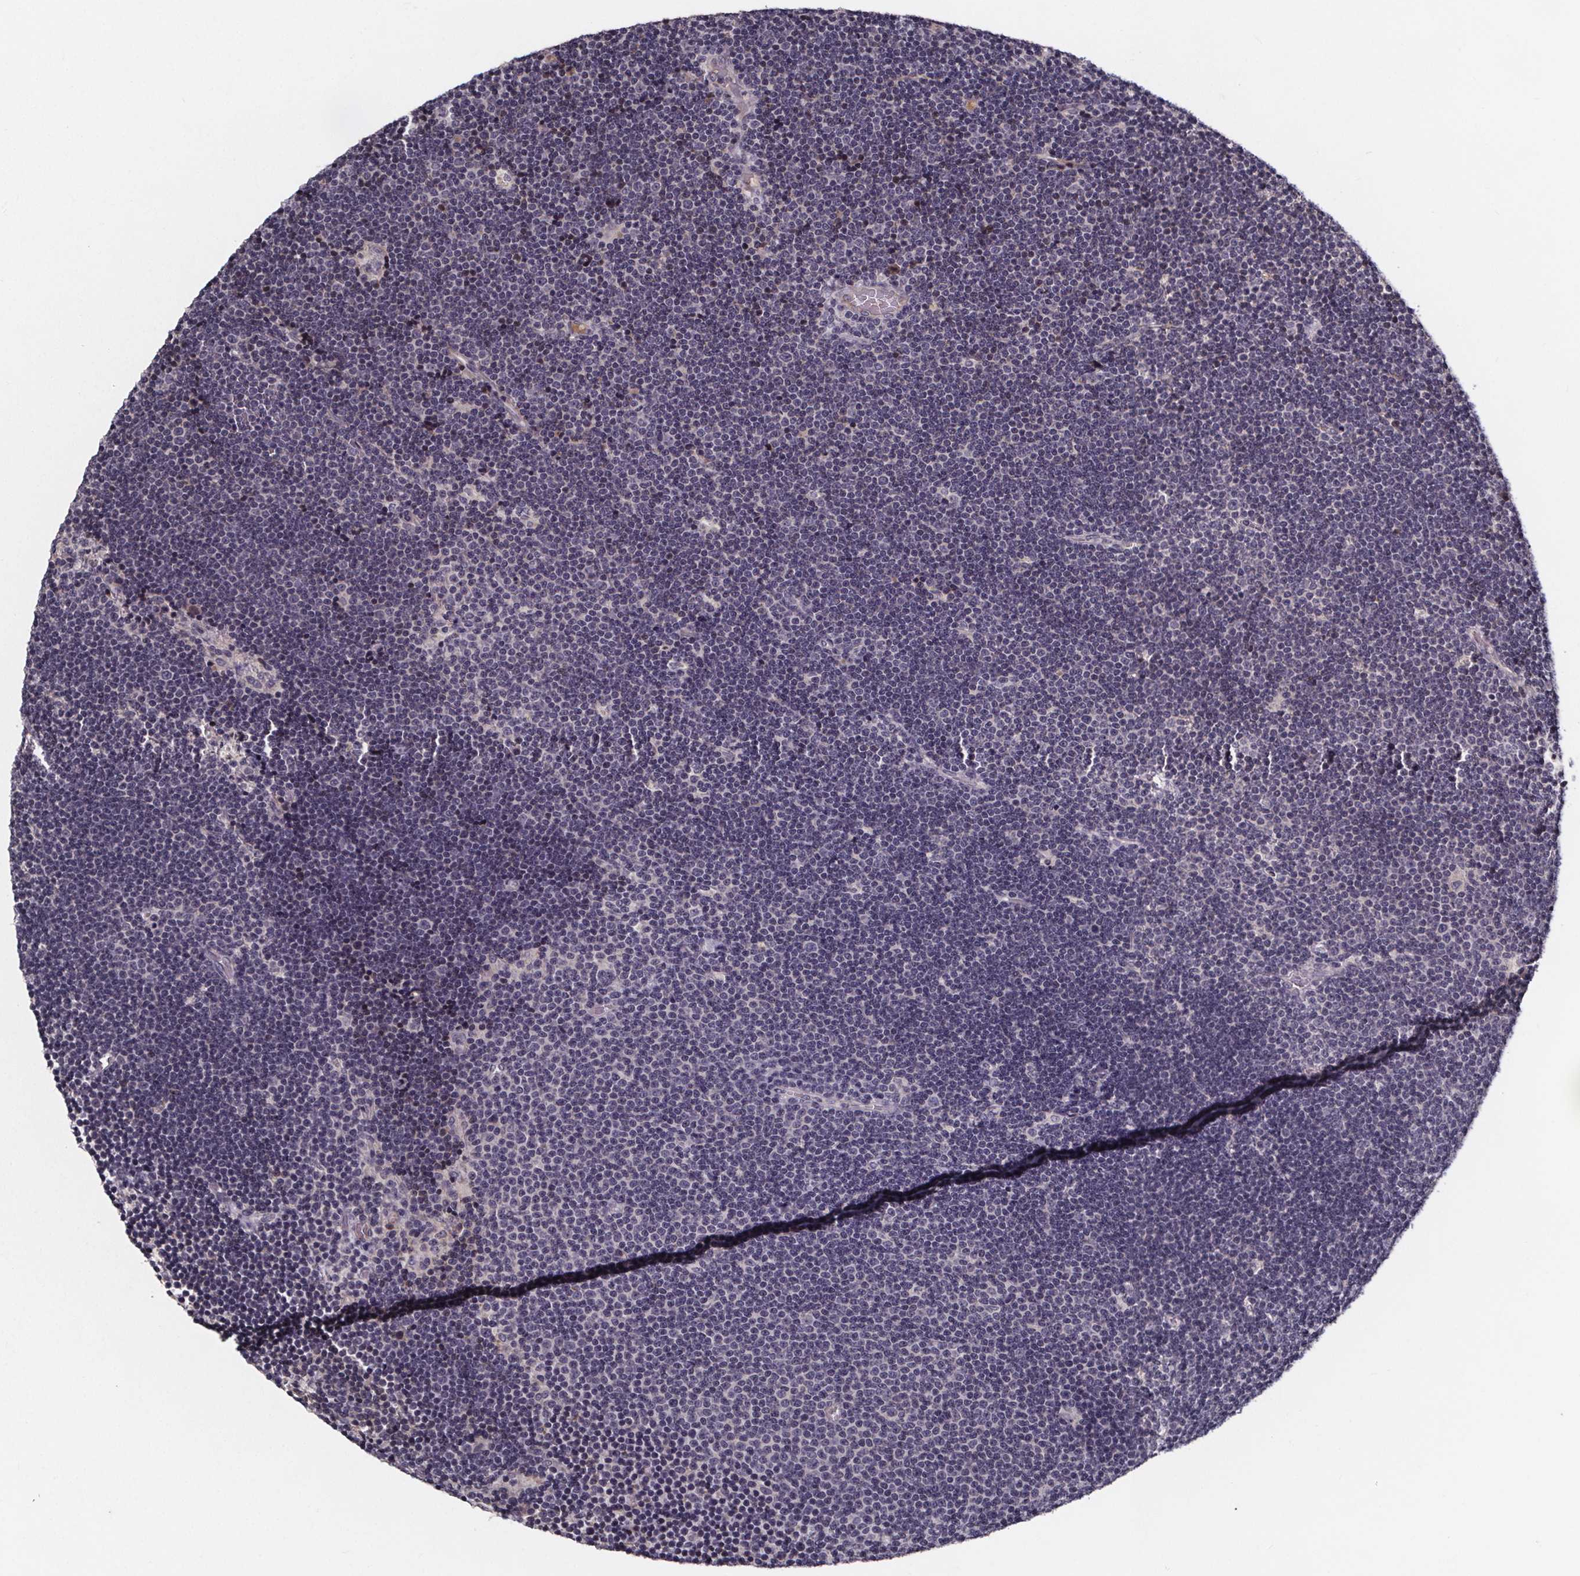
{"staining": {"intensity": "negative", "quantity": "none", "location": "none"}, "tissue": "lymphoma", "cell_type": "Tumor cells", "image_type": "cancer", "snomed": [{"axis": "morphology", "description": "Malignant lymphoma, non-Hodgkin's type, Low grade"}, {"axis": "topography", "description": "Brain"}], "caption": "Immunohistochemistry (IHC) micrograph of malignant lymphoma, non-Hodgkin's type (low-grade) stained for a protein (brown), which shows no positivity in tumor cells.", "gene": "NPHP4", "patient": {"sex": "female", "age": 66}}